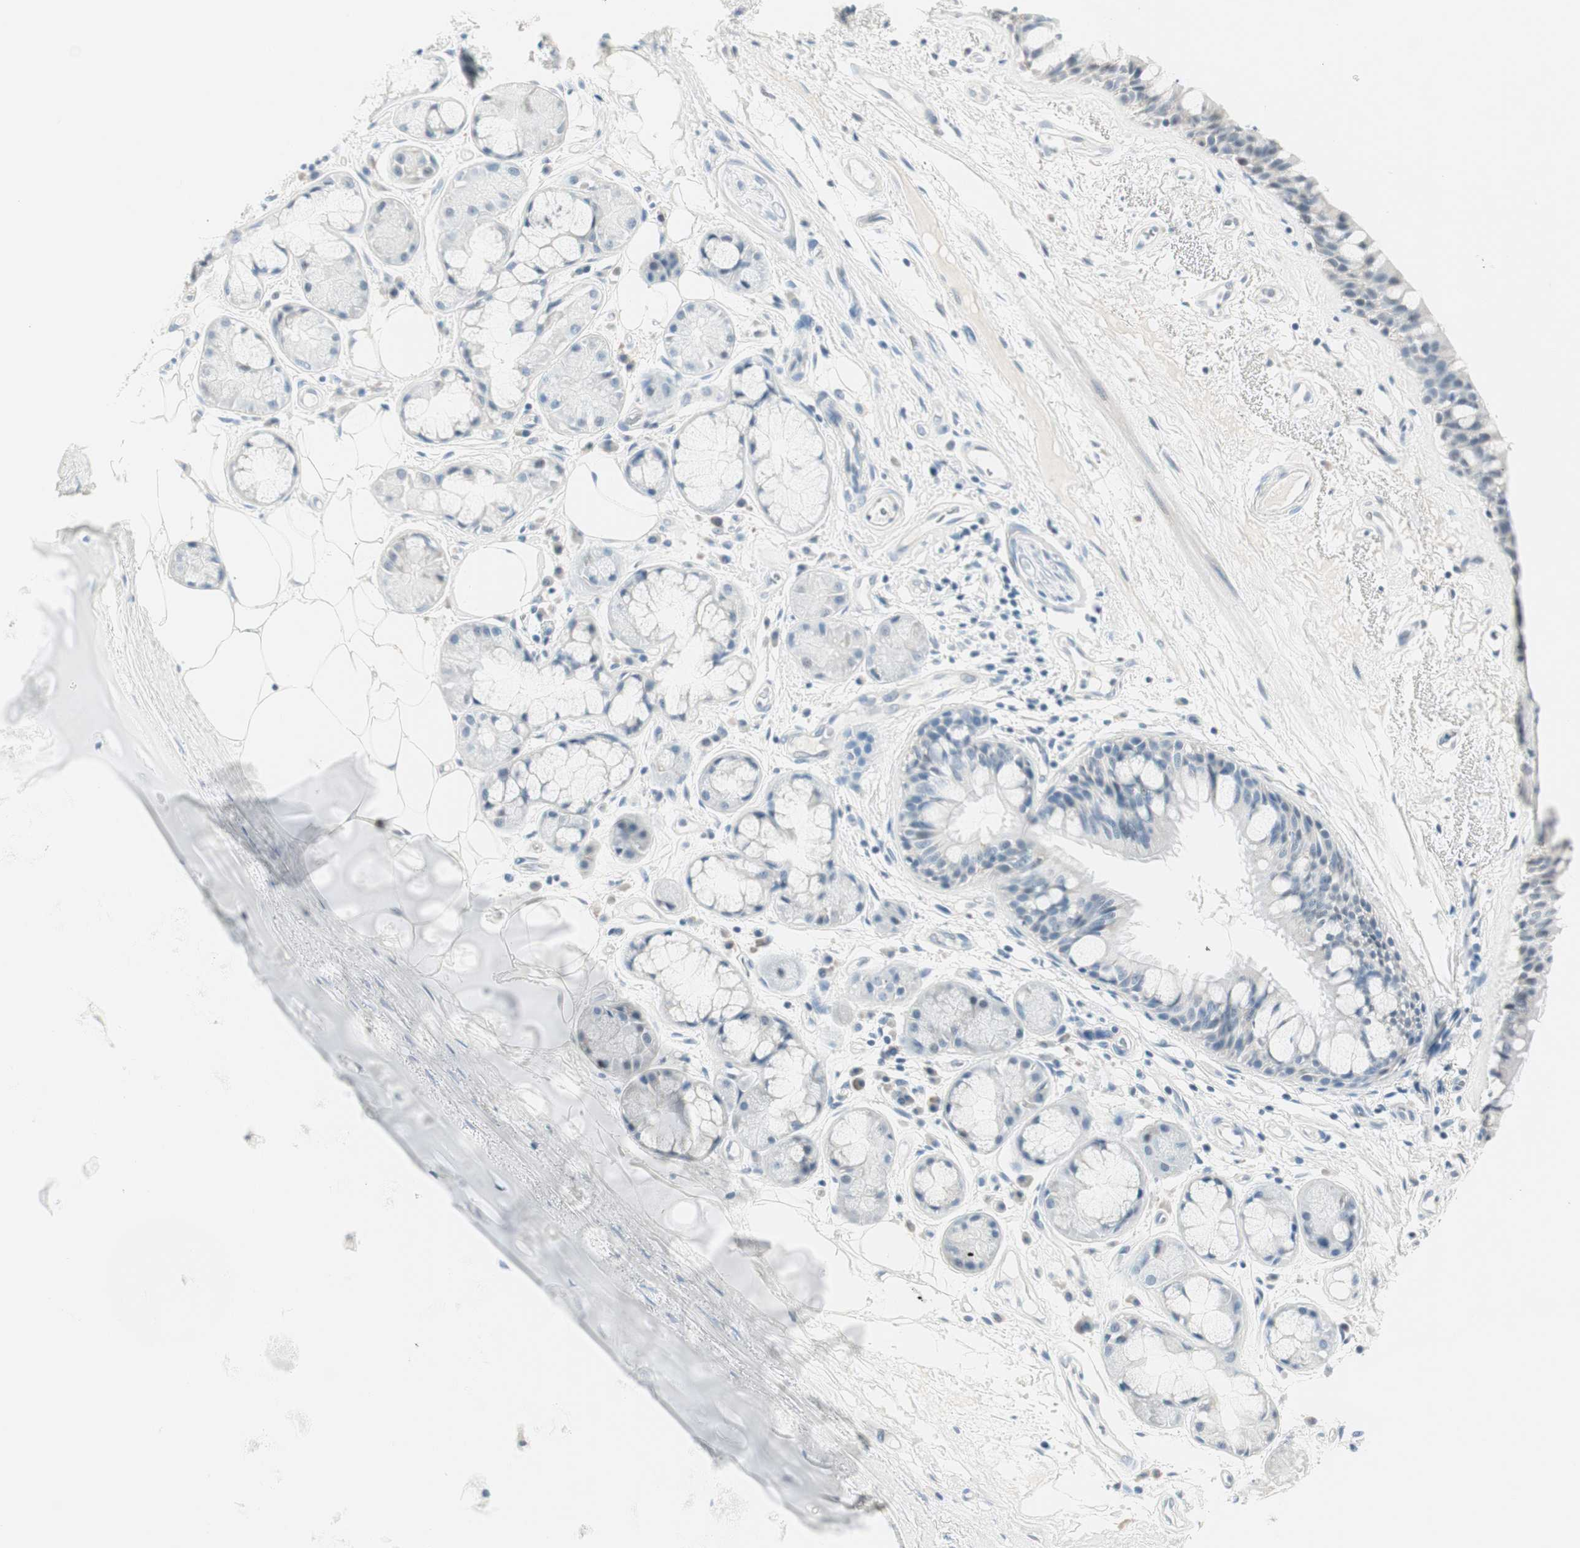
{"staining": {"intensity": "negative", "quantity": "none", "location": "none"}, "tissue": "bronchus", "cell_type": "Respiratory epithelial cells", "image_type": "normal", "snomed": [{"axis": "morphology", "description": "Normal tissue, NOS"}, {"axis": "topography", "description": "Bronchus"}], "caption": "A high-resolution micrograph shows immunohistochemistry staining of normal bronchus, which reveals no significant positivity in respiratory epithelial cells. Brightfield microscopy of immunohistochemistry stained with DAB (brown) and hematoxylin (blue), captured at high magnification.", "gene": "HOXB13", "patient": {"sex": "male", "age": 66}}